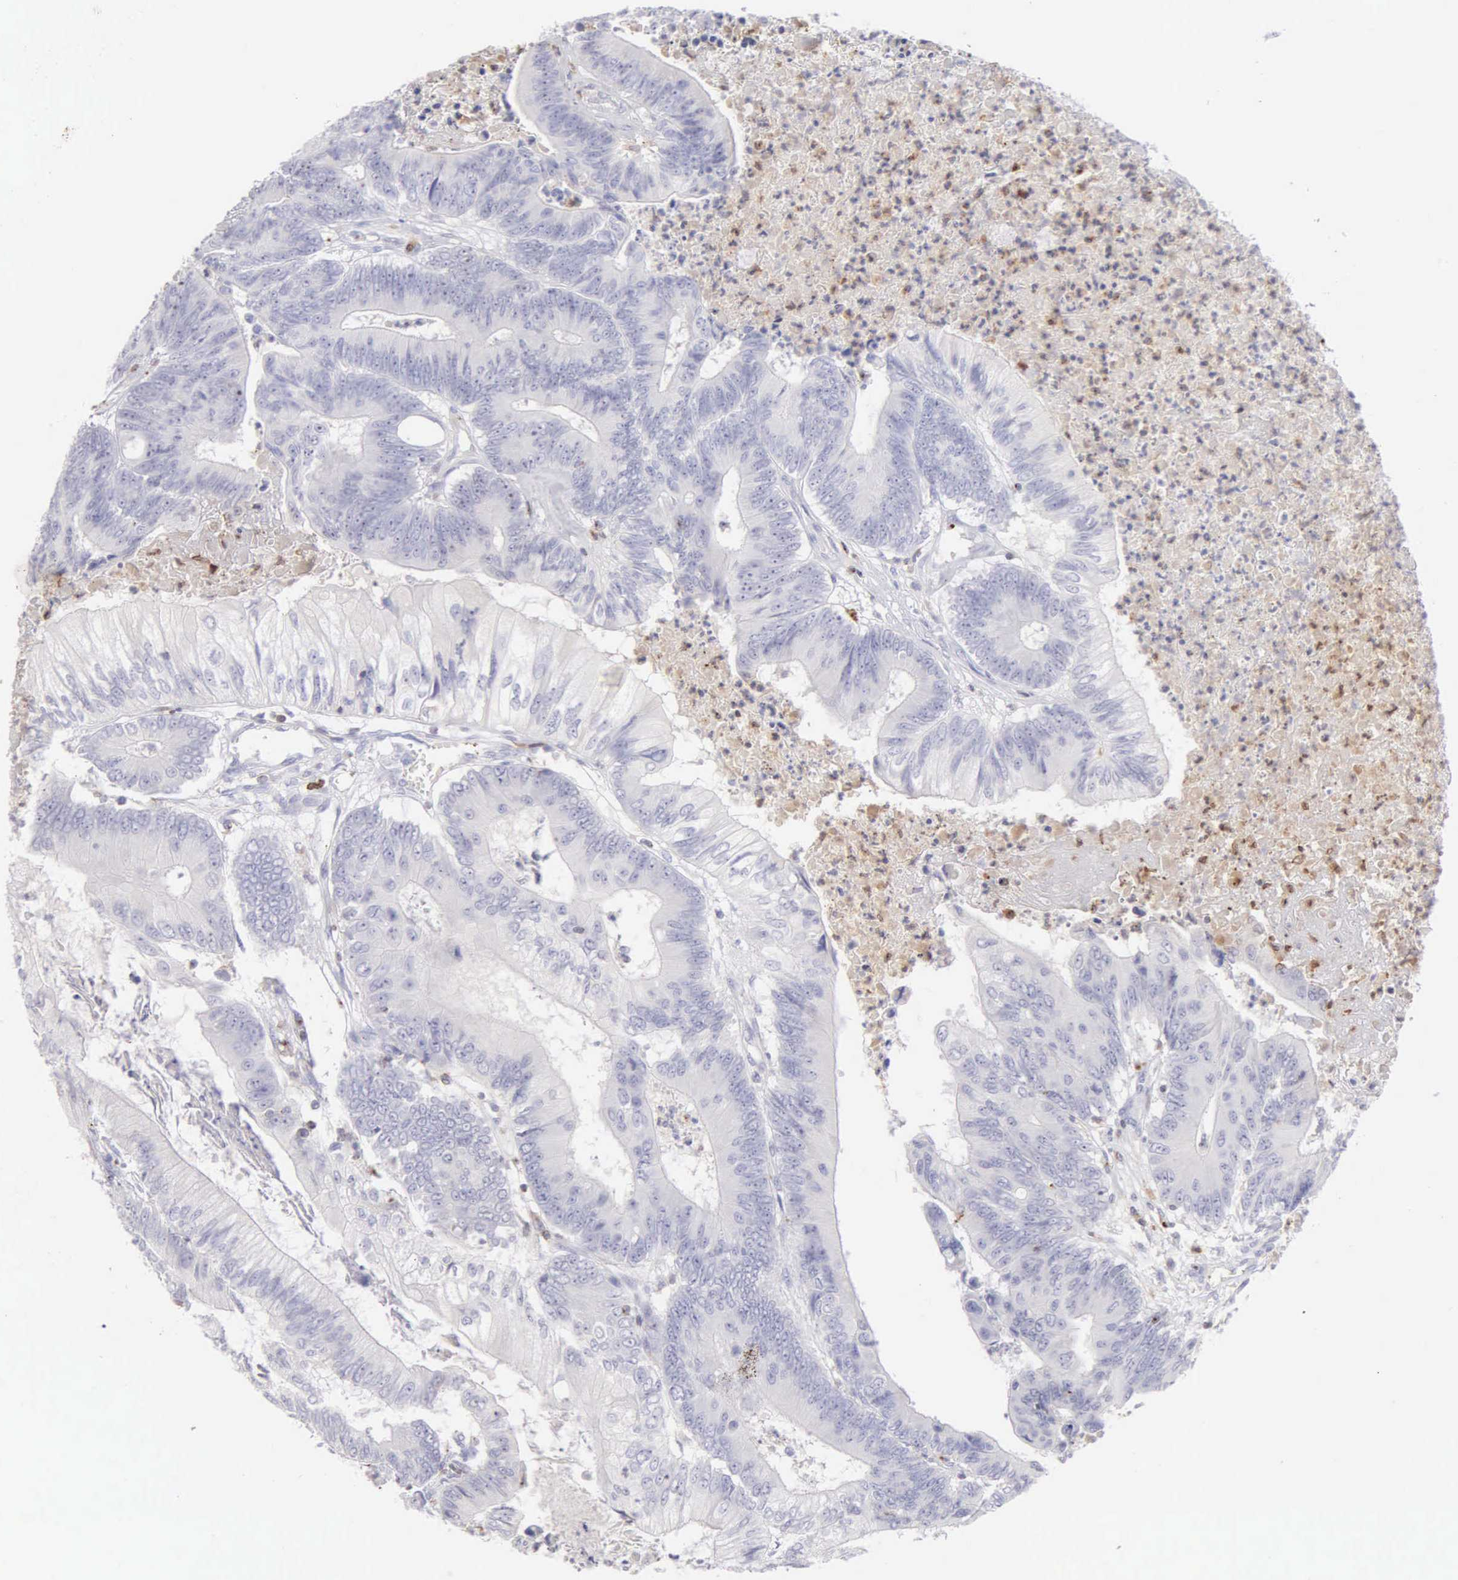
{"staining": {"intensity": "negative", "quantity": "none", "location": "none"}, "tissue": "colorectal cancer", "cell_type": "Tumor cells", "image_type": "cancer", "snomed": [{"axis": "morphology", "description": "Adenocarcinoma, NOS"}, {"axis": "topography", "description": "Colon"}], "caption": "A histopathology image of colorectal adenocarcinoma stained for a protein displays no brown staining in tumor cells. (Brightfield microscopy of DAB (3,3'-diaminobenzidine) immunohistochemistry (IHC) at high magnification).", "gene": "SRGN", "patient": {"sex": "male", "age": 65}}